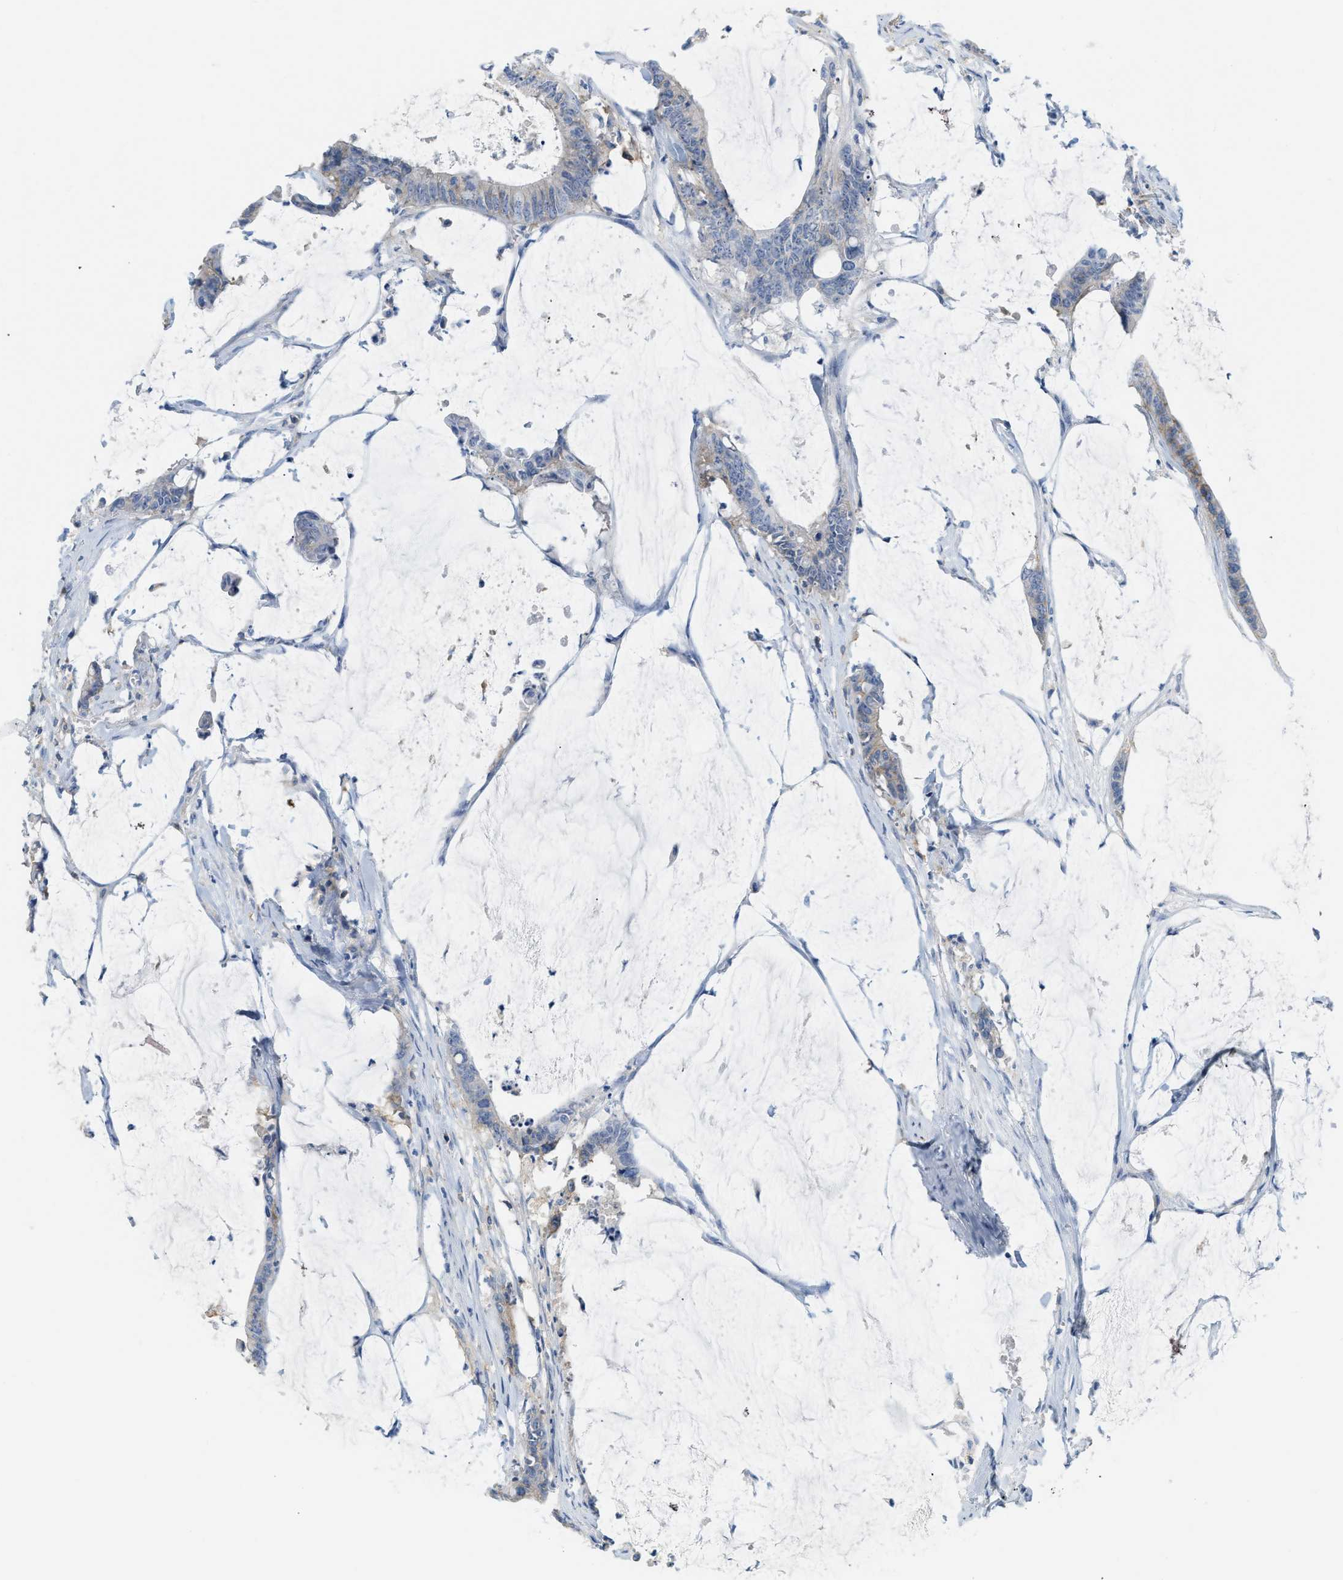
{"staining": {"intensity": "negative", "quantity": "none", "location": "none"}, "tissue": "colorectal cancer", "cell_type": "Tumor cells", "image_type": "cancer", "snomed": [{"axis": "morphology", "description": "Adenocarcinoma, NOS"}, {"axis": "topography", "description": "Rectum"}], "caption": "Histopathology image shows no significant protein positivity in tumor cells of colorectal adenocarcinoma.", "gene": "SLC3A2", "patient": {"sex": "female", "age": 66}}